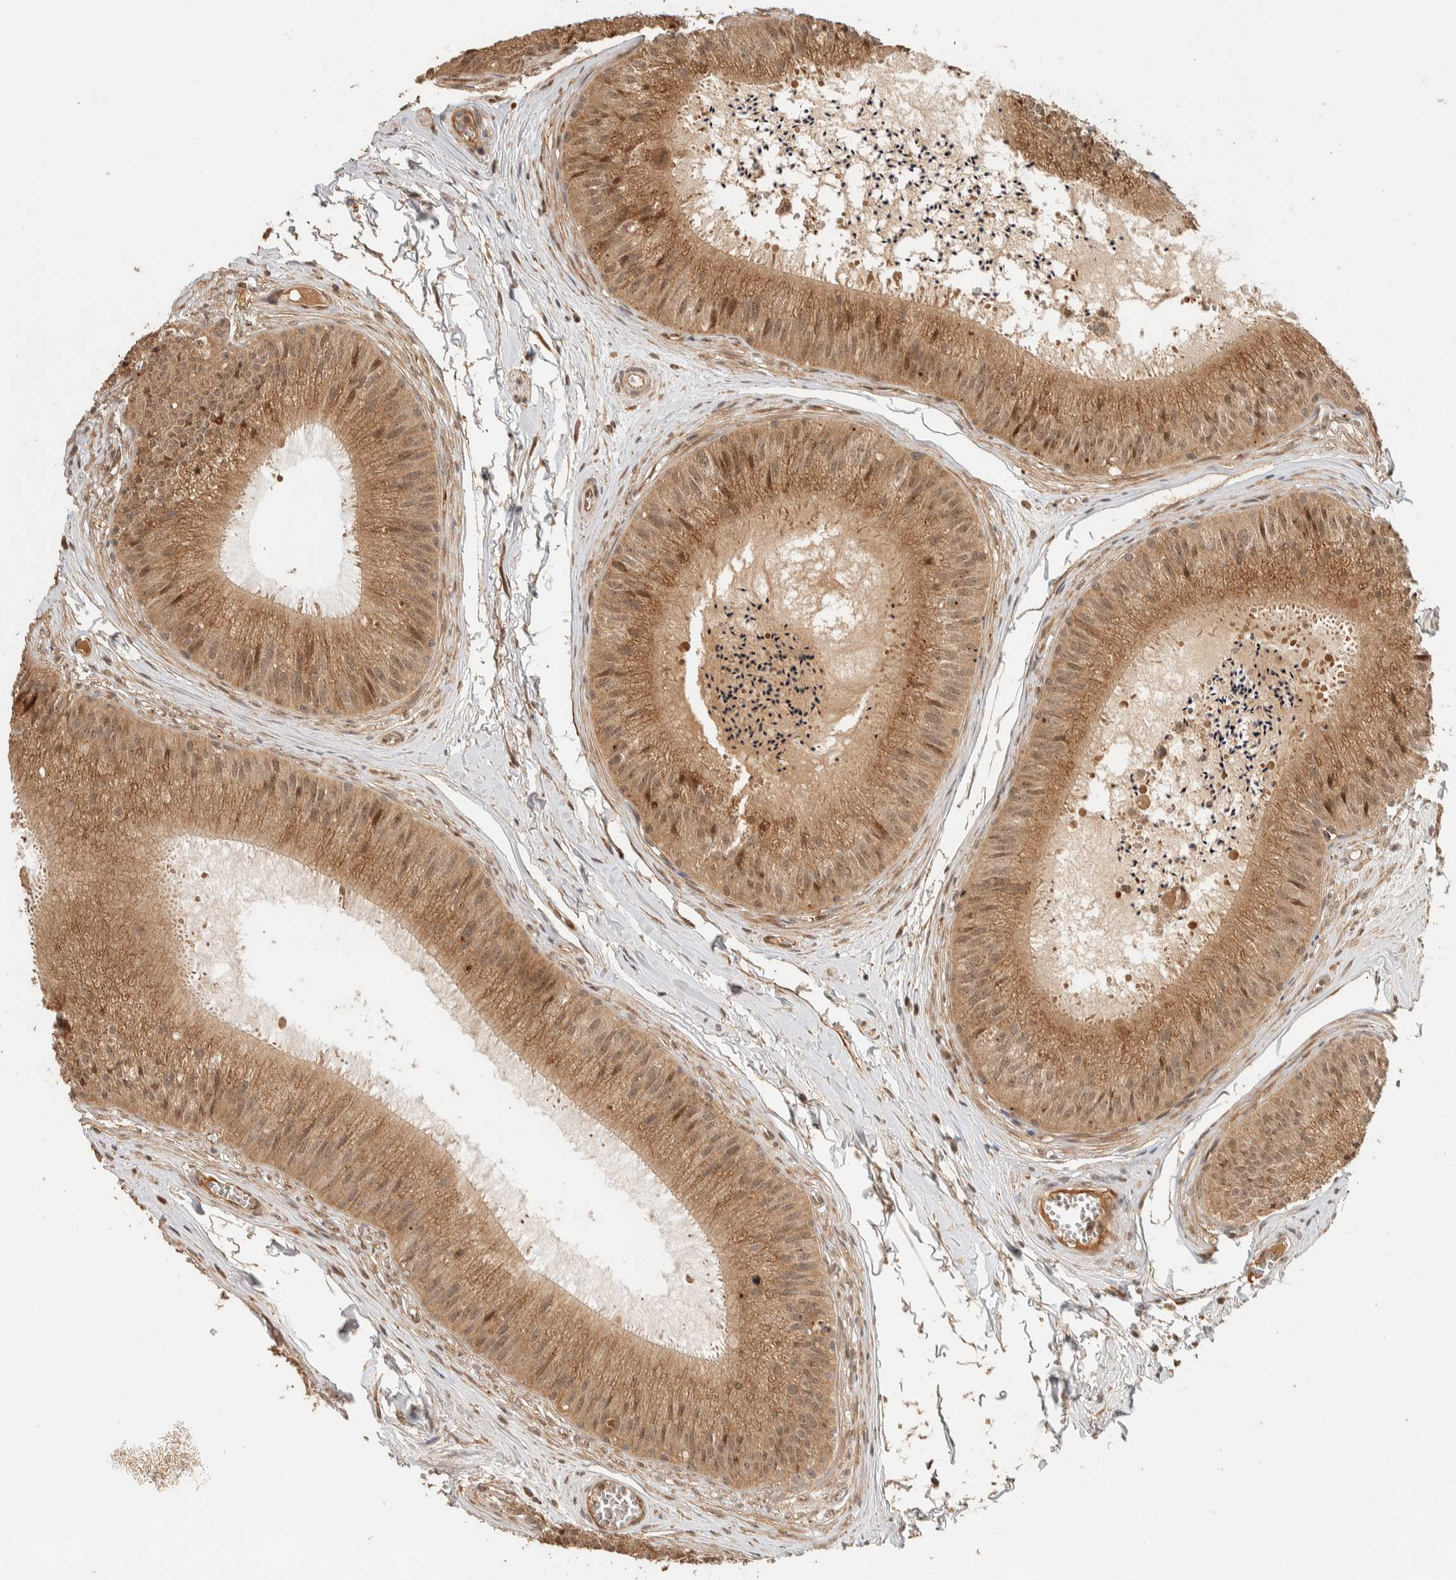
{"staining": {"intensity": "strong", "quantity": ">75%", "location": "cytoplasmic/membranous"}, "tissue": "epididymis", "cell_type": "Glandular cells", "image_type": "normal", "snomed": [{"axis": "morphology", "description": "Normal tissue, NOS"}, {"axis": "topography", "description": "Epididymis"}], "caption": "Immunohistochemistry of normal human epididymis exhibits high levels of strong cytoplasmic/membranous positivity in approximately >75% of glandular cells.", "gene": "ZBTB2", "patient": {"sex": "male", "age": 31}}